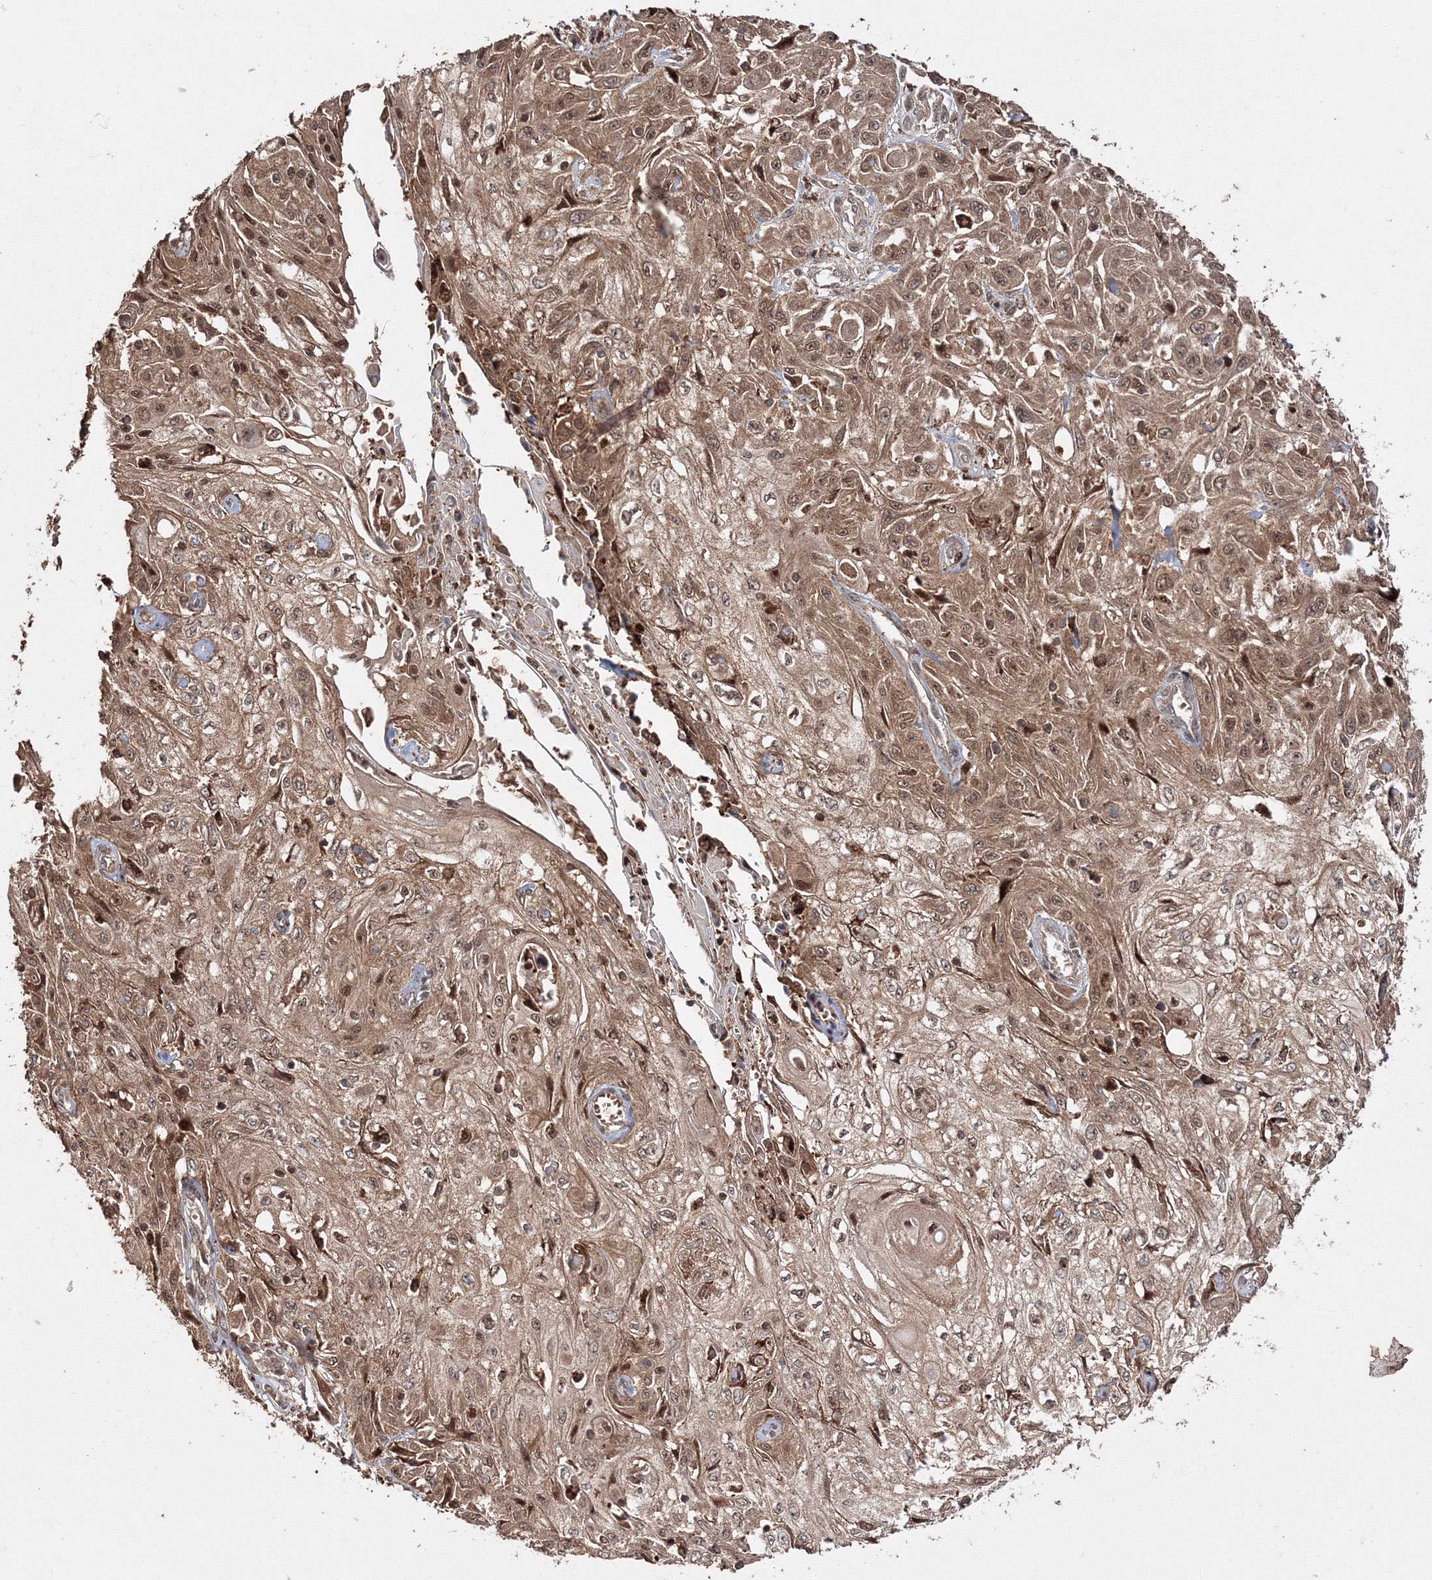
{"staining": {"intensity": "moderate", "quantity": ">75%", "location": "cytoplasmic/membranous,nuclear"}, "tissue": "skin cancer", "cell_type": "Tumor cells", "image_type": "cancer", "snomed": [{"axis": "morphology", "description": "Squamous cell carcinoma, NOS"}, {"axis": "morphology", "description": "Squamous cell carcinoma, metastatic, NOS"}, {"axis": "topography", "description": "Skin"}, {"axis": "topography", "description": "Lymph node"}], "caption": "Skin squamous cell carcinoma stained for a protein (brown) shows moderate cytoplasmic/membranous and nuclear positive positivity in approximately >75% of tumor cells.", "gene": "DDO", "patient": {"sex": "male", "age": 75}}